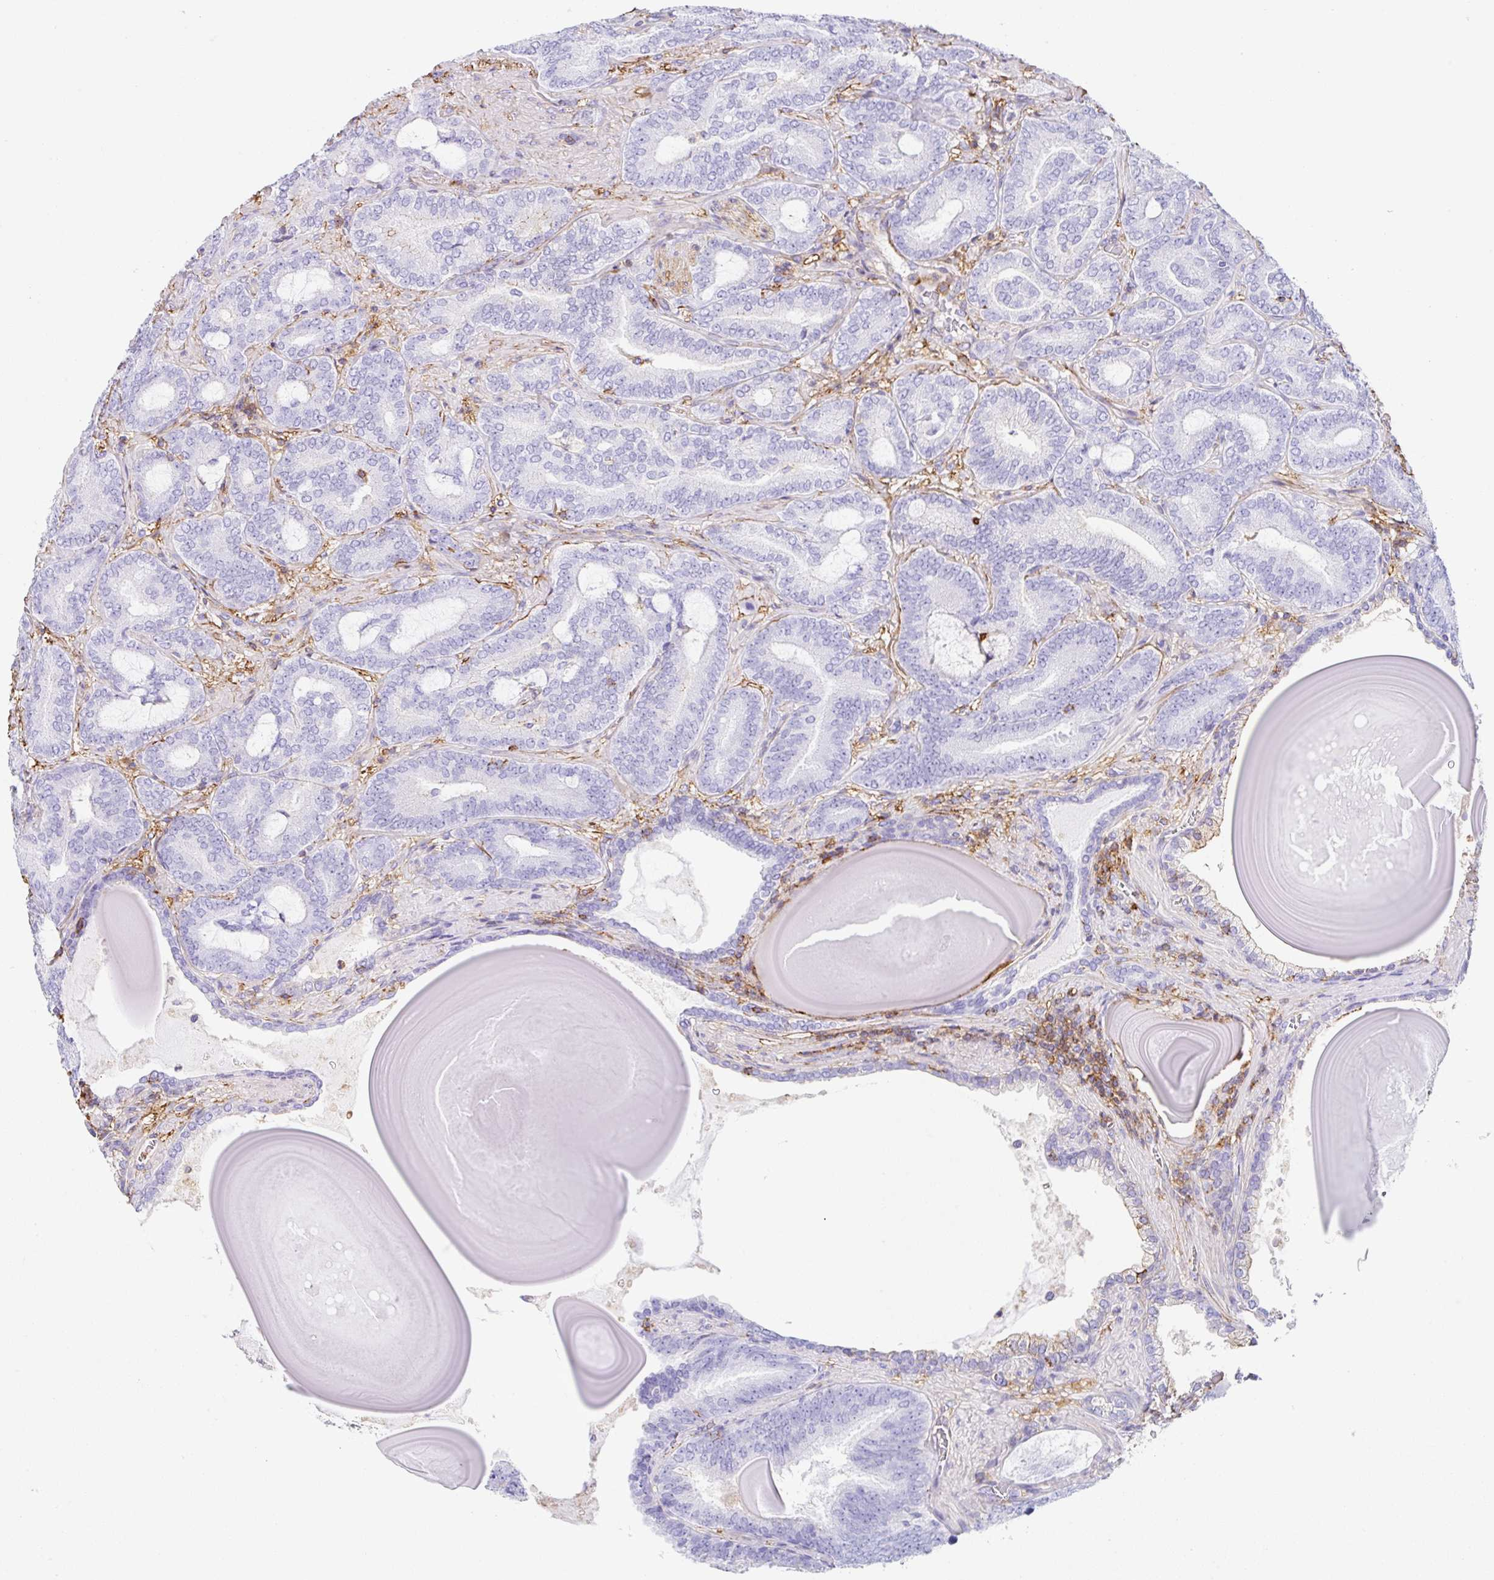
{"staining": {"intensity": "moderate", "quantity": "<25%", "location": "cytoplasmic/membranous"}, "tissue": "prostate cancer", "cell_type": "Tumor cells", "image_type": "cancer", "snomed": [{"axis": "morphology", "description": "Adenocarcinoma, High grade"}, {"axis": "topography", "description": "Prostate"}], "caption": "This is a histology image of immunohistochemistry staining of prostate cancer, which shows moderate positivity in the cytoplasmic/membranous of tumor cells.", "gene": "MTTP", "patient": {"sex": "male", "age": 62}}